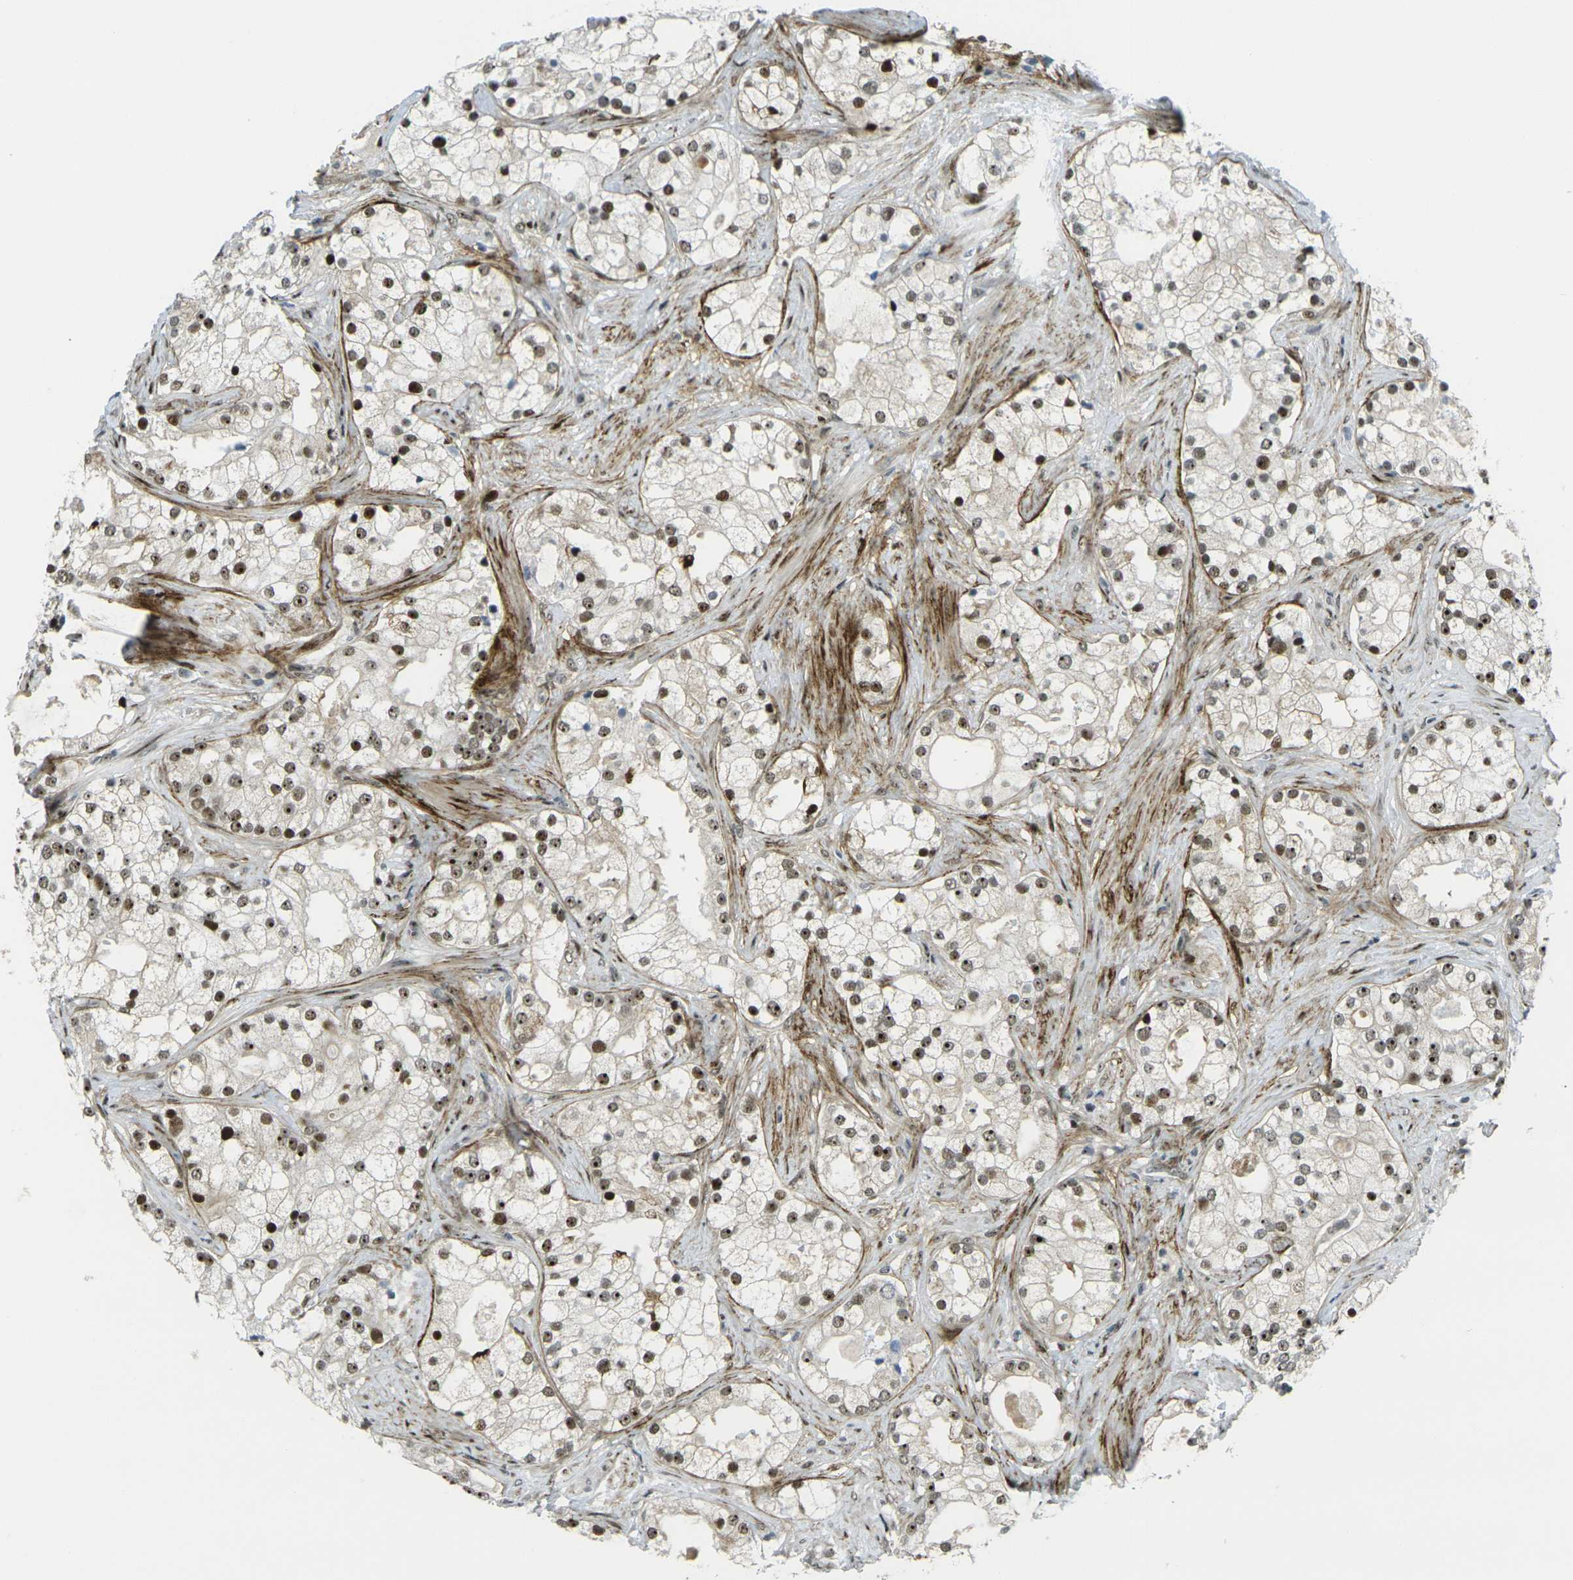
{"staining": {"intensity": "strong", "quantity": ">75%", "location": "nuclear"}, "tissue": "prostate cancer", "cell_type": "Tumor cells", "image_type": "cancer", "snomed": [{"axis": "morphology", "description": "Adenocarcinoma, Low grade"}, {"axis": "topography", "description": "Prostate"}], "caption": "About >75% of tumor cells in human prostate cancer exhibit strong nuclear protein positivity as visualized by brown immunohistochemical staining.", "gene": "UBE2C", "patient": {"sex": "male", "age": 58}}